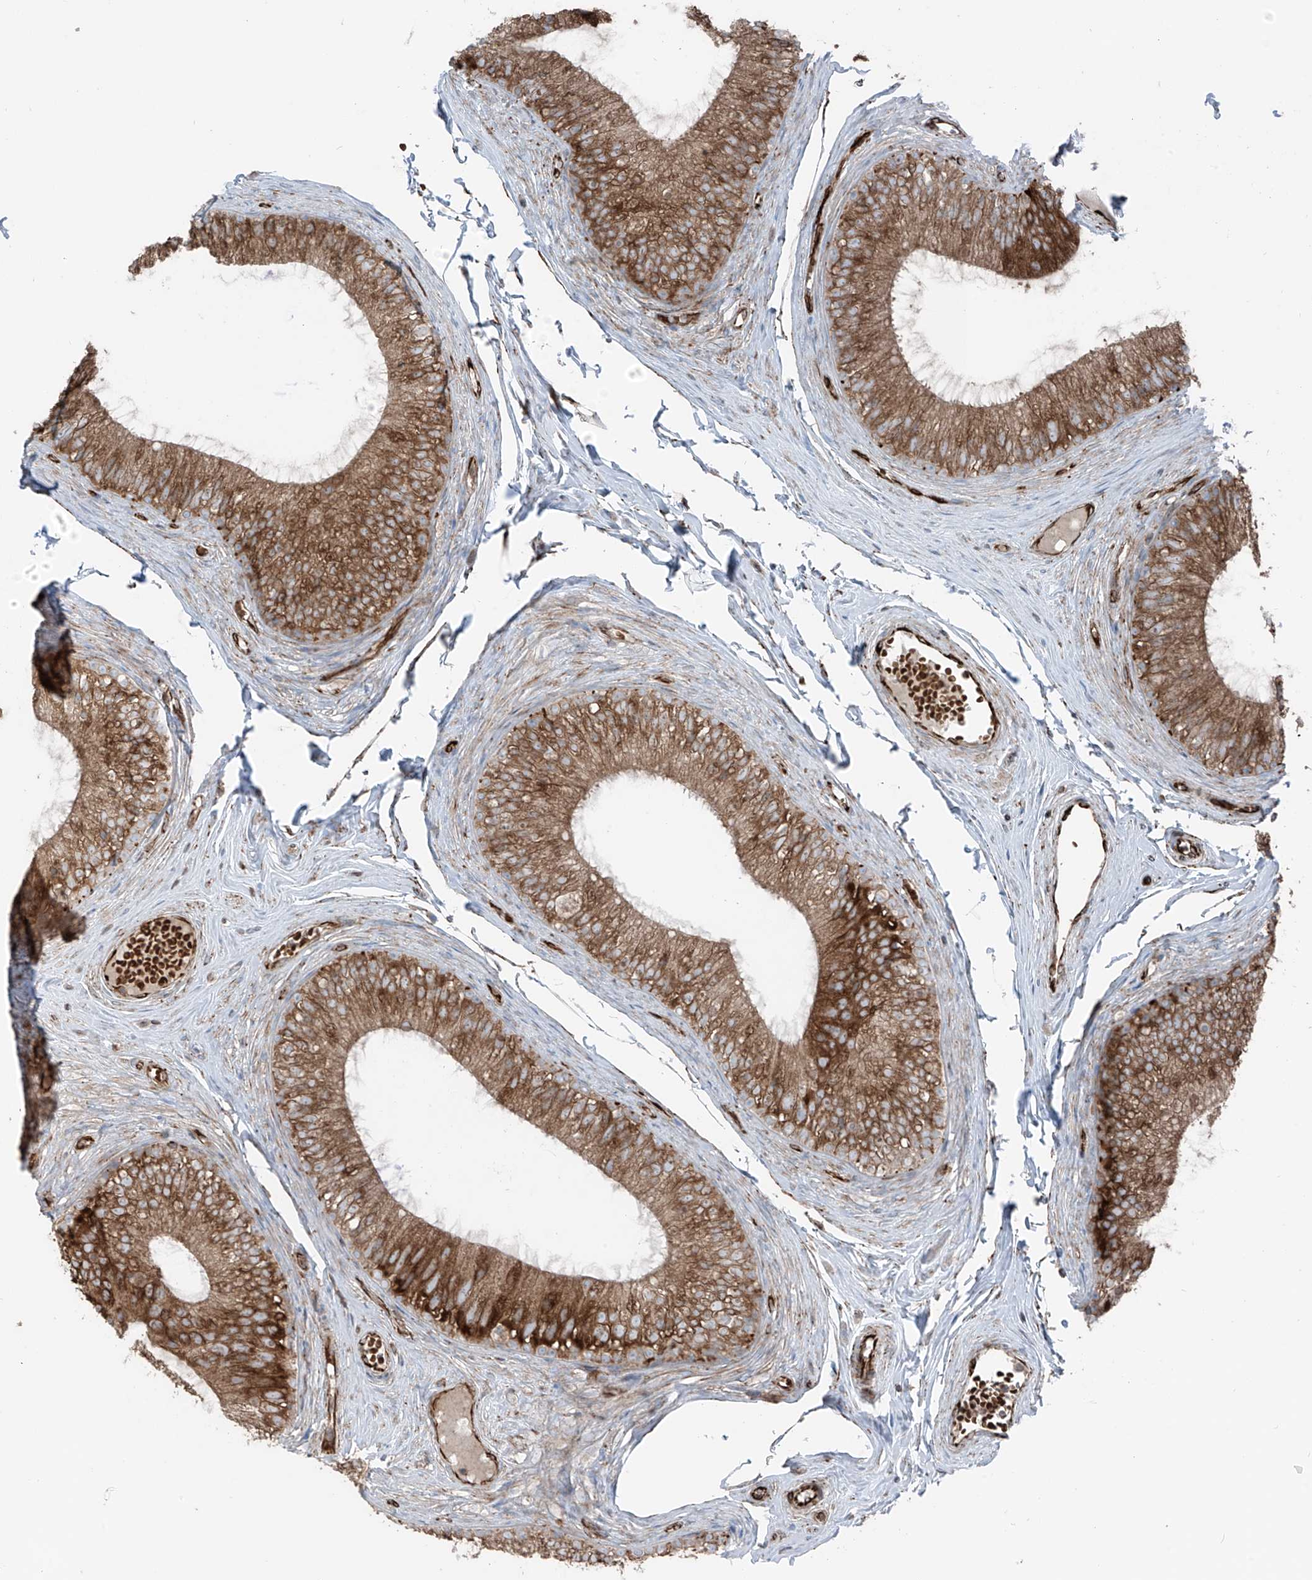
{"staining": {"intensity": "moderate", "quantity": ">75%", "location": "cytoplasmic/membranous"}, "tissue": "epididymis", "cell_type": "Glandular cells", "image_type": "normal", "snomed": [{"axis": "morphology", "description": "Normal tissue, NOS"}, {"axis": "morphology", "description": "Seminoma in situ"}, {"axis": "topography", "description": "Testis"}, {"axis": "topography", "description": "Epididymis"}], "caption": "Immunohistochemical staining of benign human epididymis exhibits moderate cytoplasmic/membranous protein expression in approximately >75% of glandular cells.", "gene": "ERLEC1", "patient": {"sex": "male", "age": 28}}